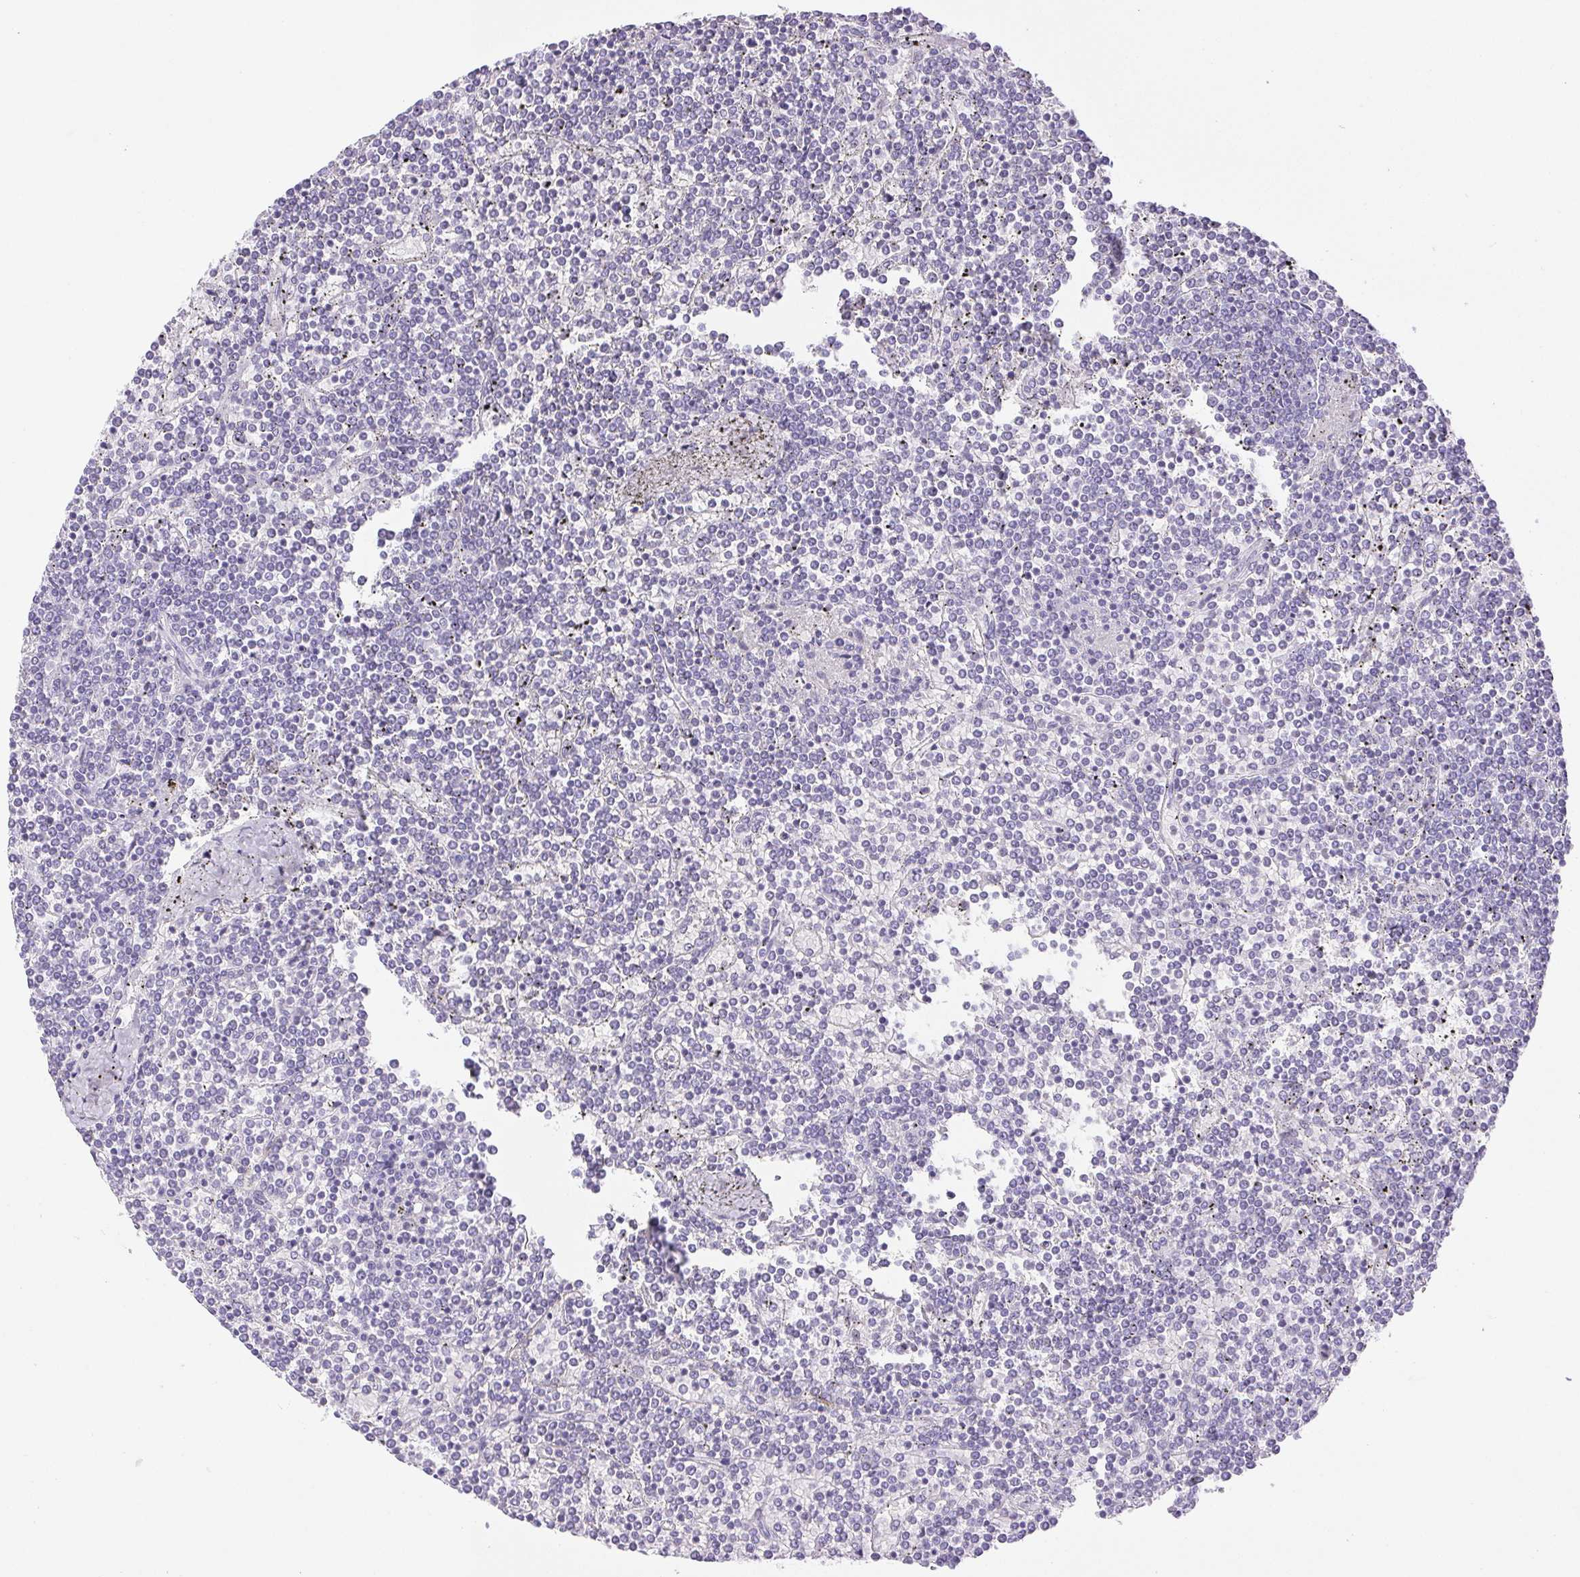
{"staining": {"intensity": "negative", "quantity": "none", "location": "none"}, "tissue": "lymphoma", "cell_type": "Tumor cells", "image_type": "cancer", "snomed": [{"axis": "morphology", "description": "Malignant lymphoma, non-Hodgkin's type, Low grade"}, {"axis": "topography", "description": "Spleen"}], "caption": "There is no significant staining in tumor cells of low-grade malignant lymphoma, non-Hodgkin's type.", "gene": "HLA-G", "patient": {"sex": "female", "age": 19}}